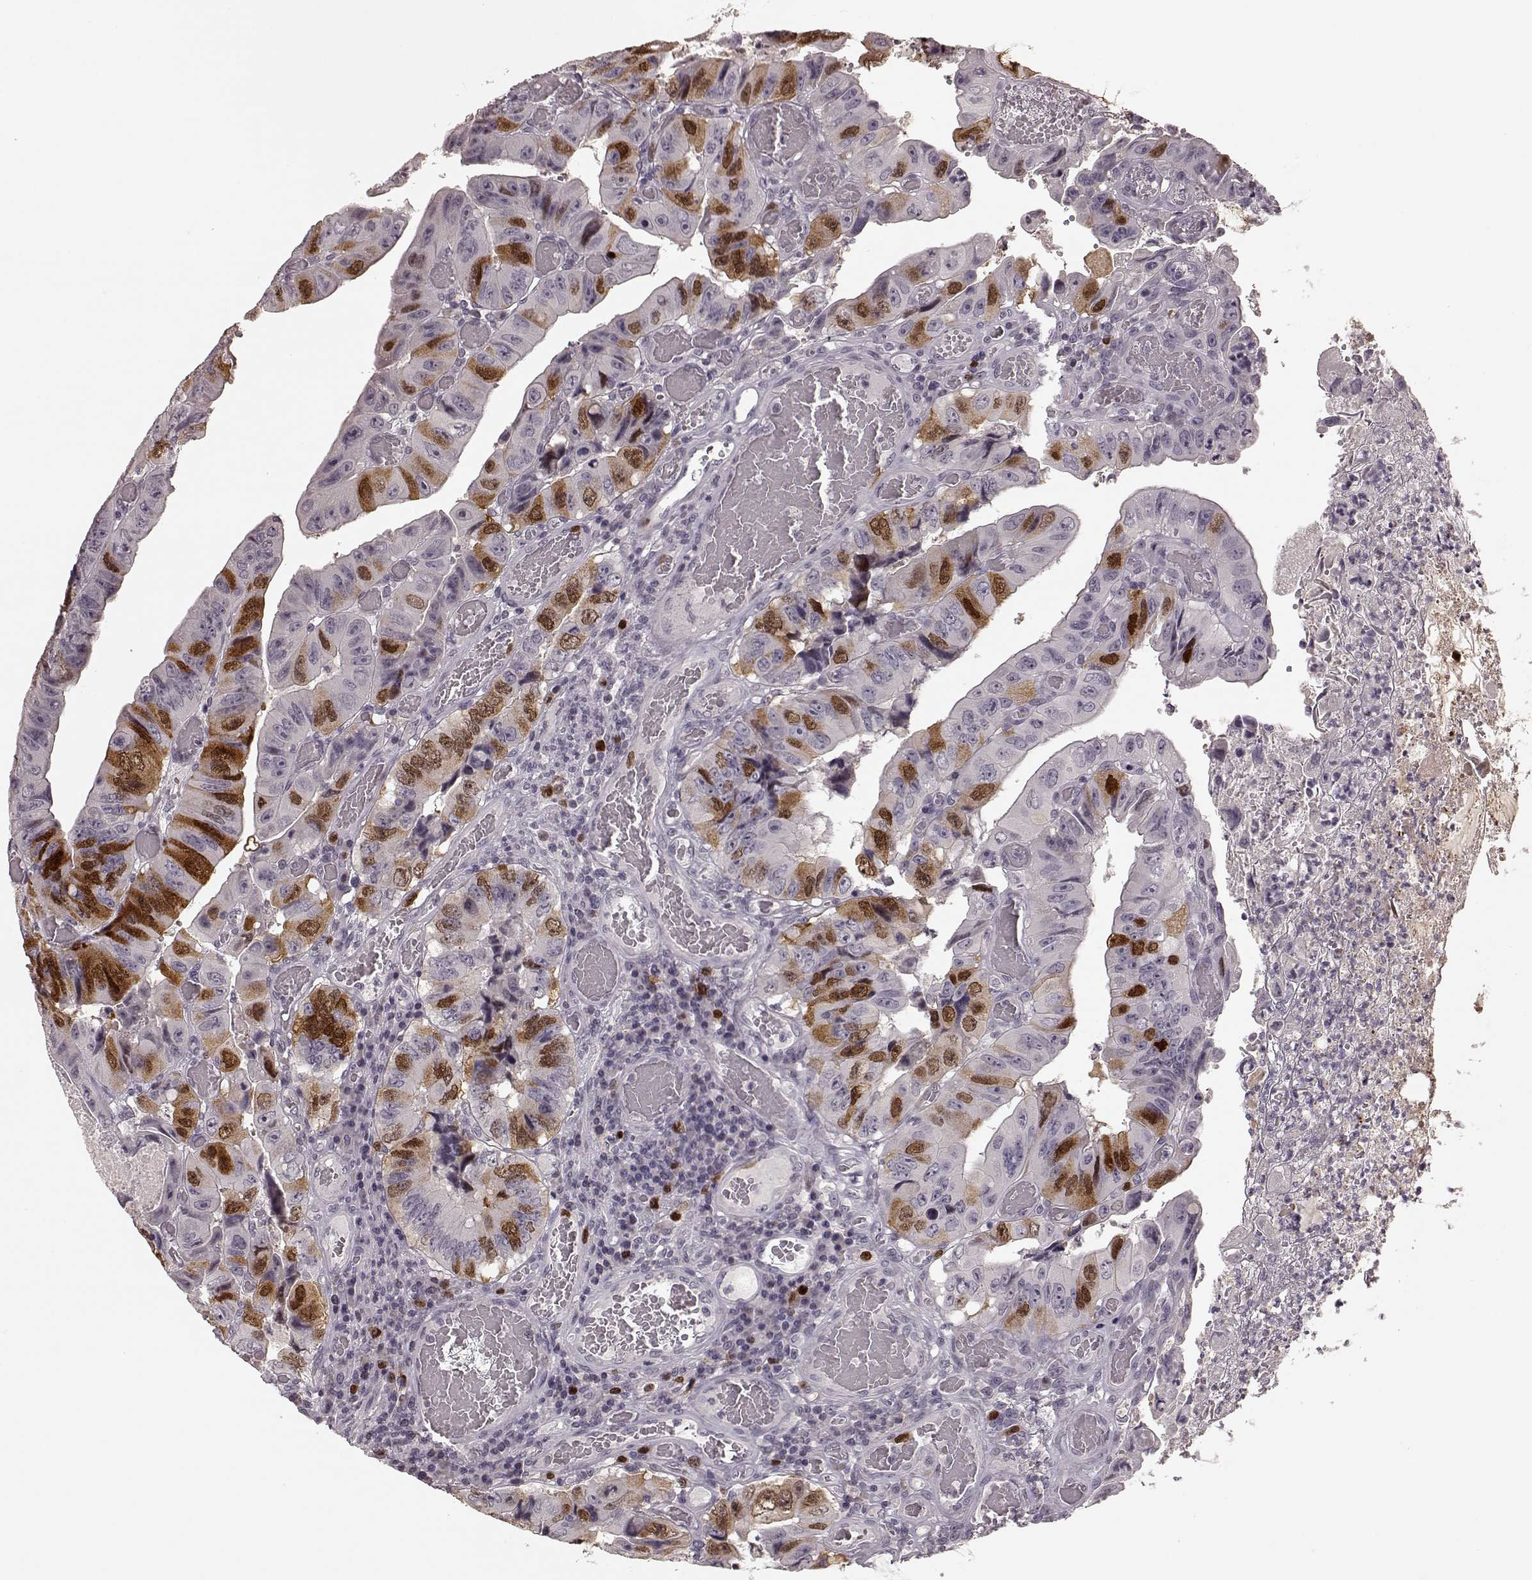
{"staining": {"intensity": "moderate", "quantity": "25%-75%", "location": "nuclear"}, "tissue": "colorectal cancer", "cell_type": "Tumor cells", "image_type": "cancer", "snomed": [{"axis": "morphology", "description": "Adenocarcinoma, NOS"}, {"axis": "topography", "description": "Colon"}], "caption": "Colorectal cancer (adenocarcinoma) stained with DAB immunohistochemistry shows medium levels of moderate nuclear expression in approximately 25%-75% of tumor cells.", "gene": "CCNA2", "patient": {"sex": "female", "age": 84}}